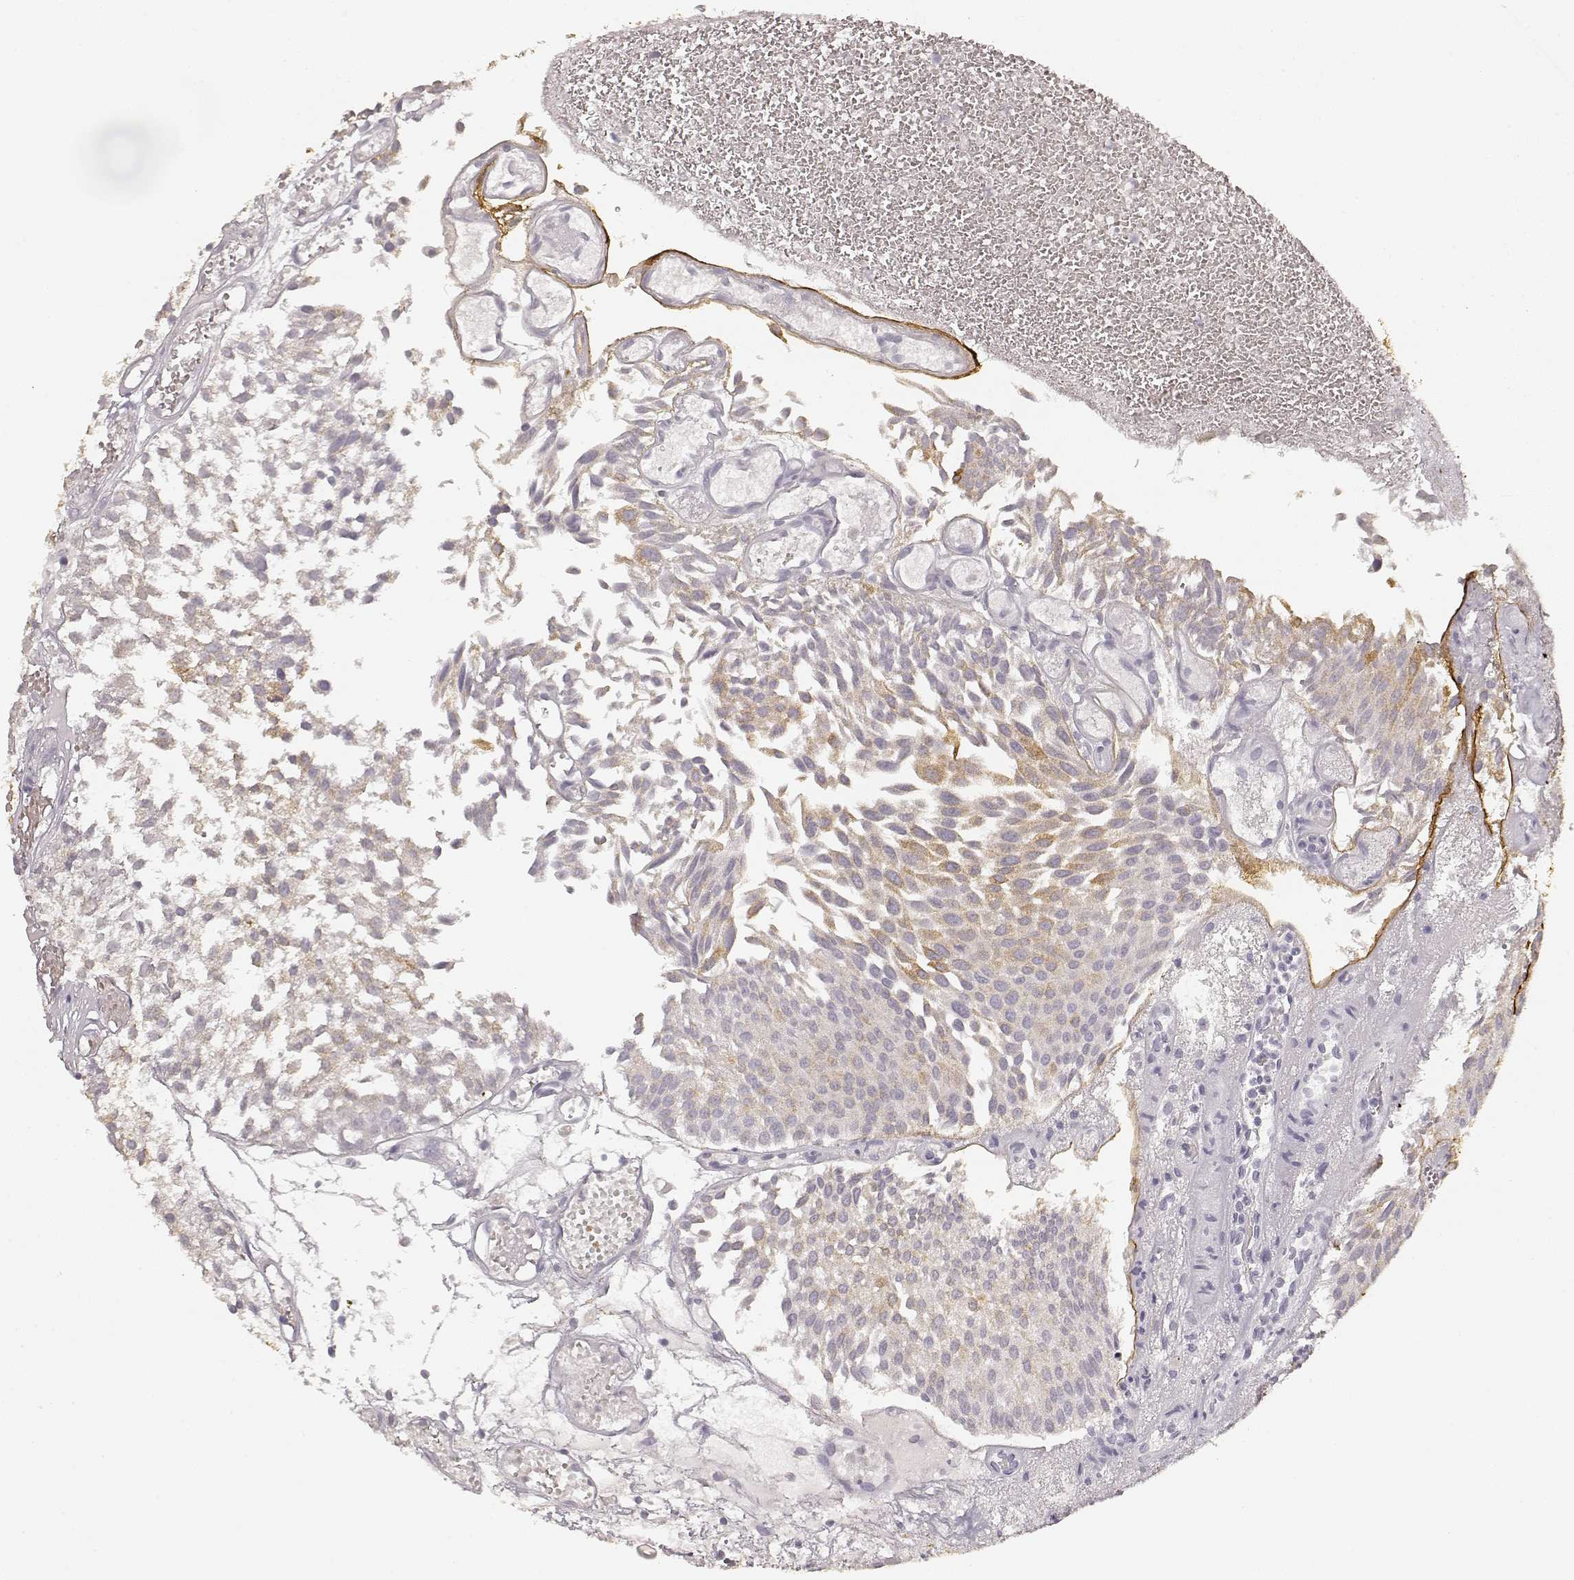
{"staining": {"intensity": "weak", "quantity": ">75%", "location": "cytoplasmic/membranous"}, "tissue": "urothelial cancer", "cell_type": "Tumor cells", "image_type": "cancer", "snomed": [{"axis": "morphology", "description": "Urothelial carcinoma, Low grade"}, {"axis": "topography", "description": "Urinary bladder"}], "caption": "This image shows immunohistochemistry (IHC) staining of urothelial cancer, with low weak cytoplasmic/membranous staining in about >75% of tumor cells.", "gene": "LAMC2", "patient": {"sex": "male", "age": 79}}